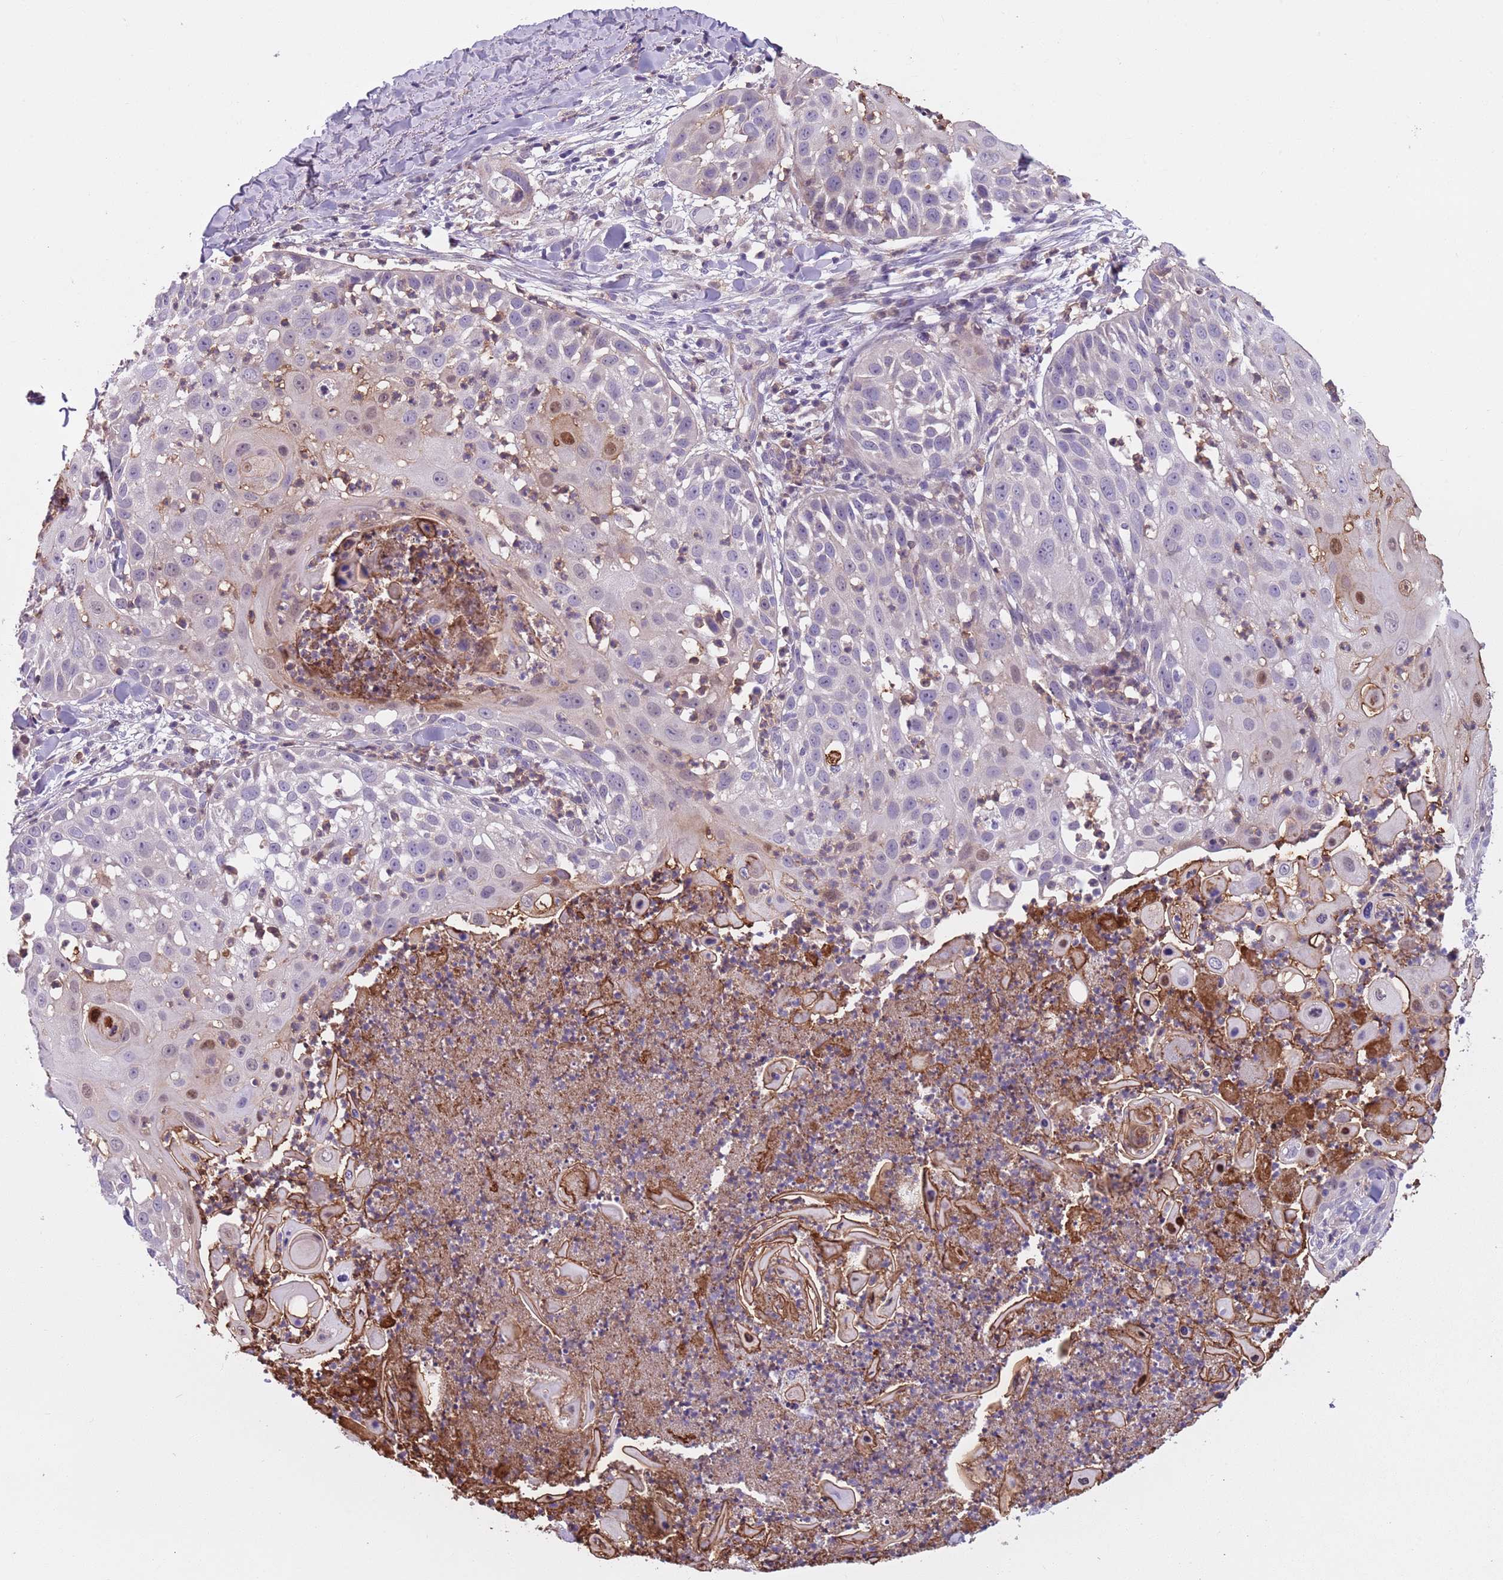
{"staining": {"intensity": "negative", "quantity": "none", "location": "none"}, "tissue": "skin cancer", "cell_type": "Tumor cells", "image_type": "cancer", "snomed": [{"axis": "morphology", "description": "Squamous cell carcinoma, NOS"}, {"axis": "topography", "description": "Skin"}], "caption": "This is an IHC image of skin cancer. There is no staining in tumor cells.", "gene": "JAML", "patient": {"sex": "female", "age": 44}}